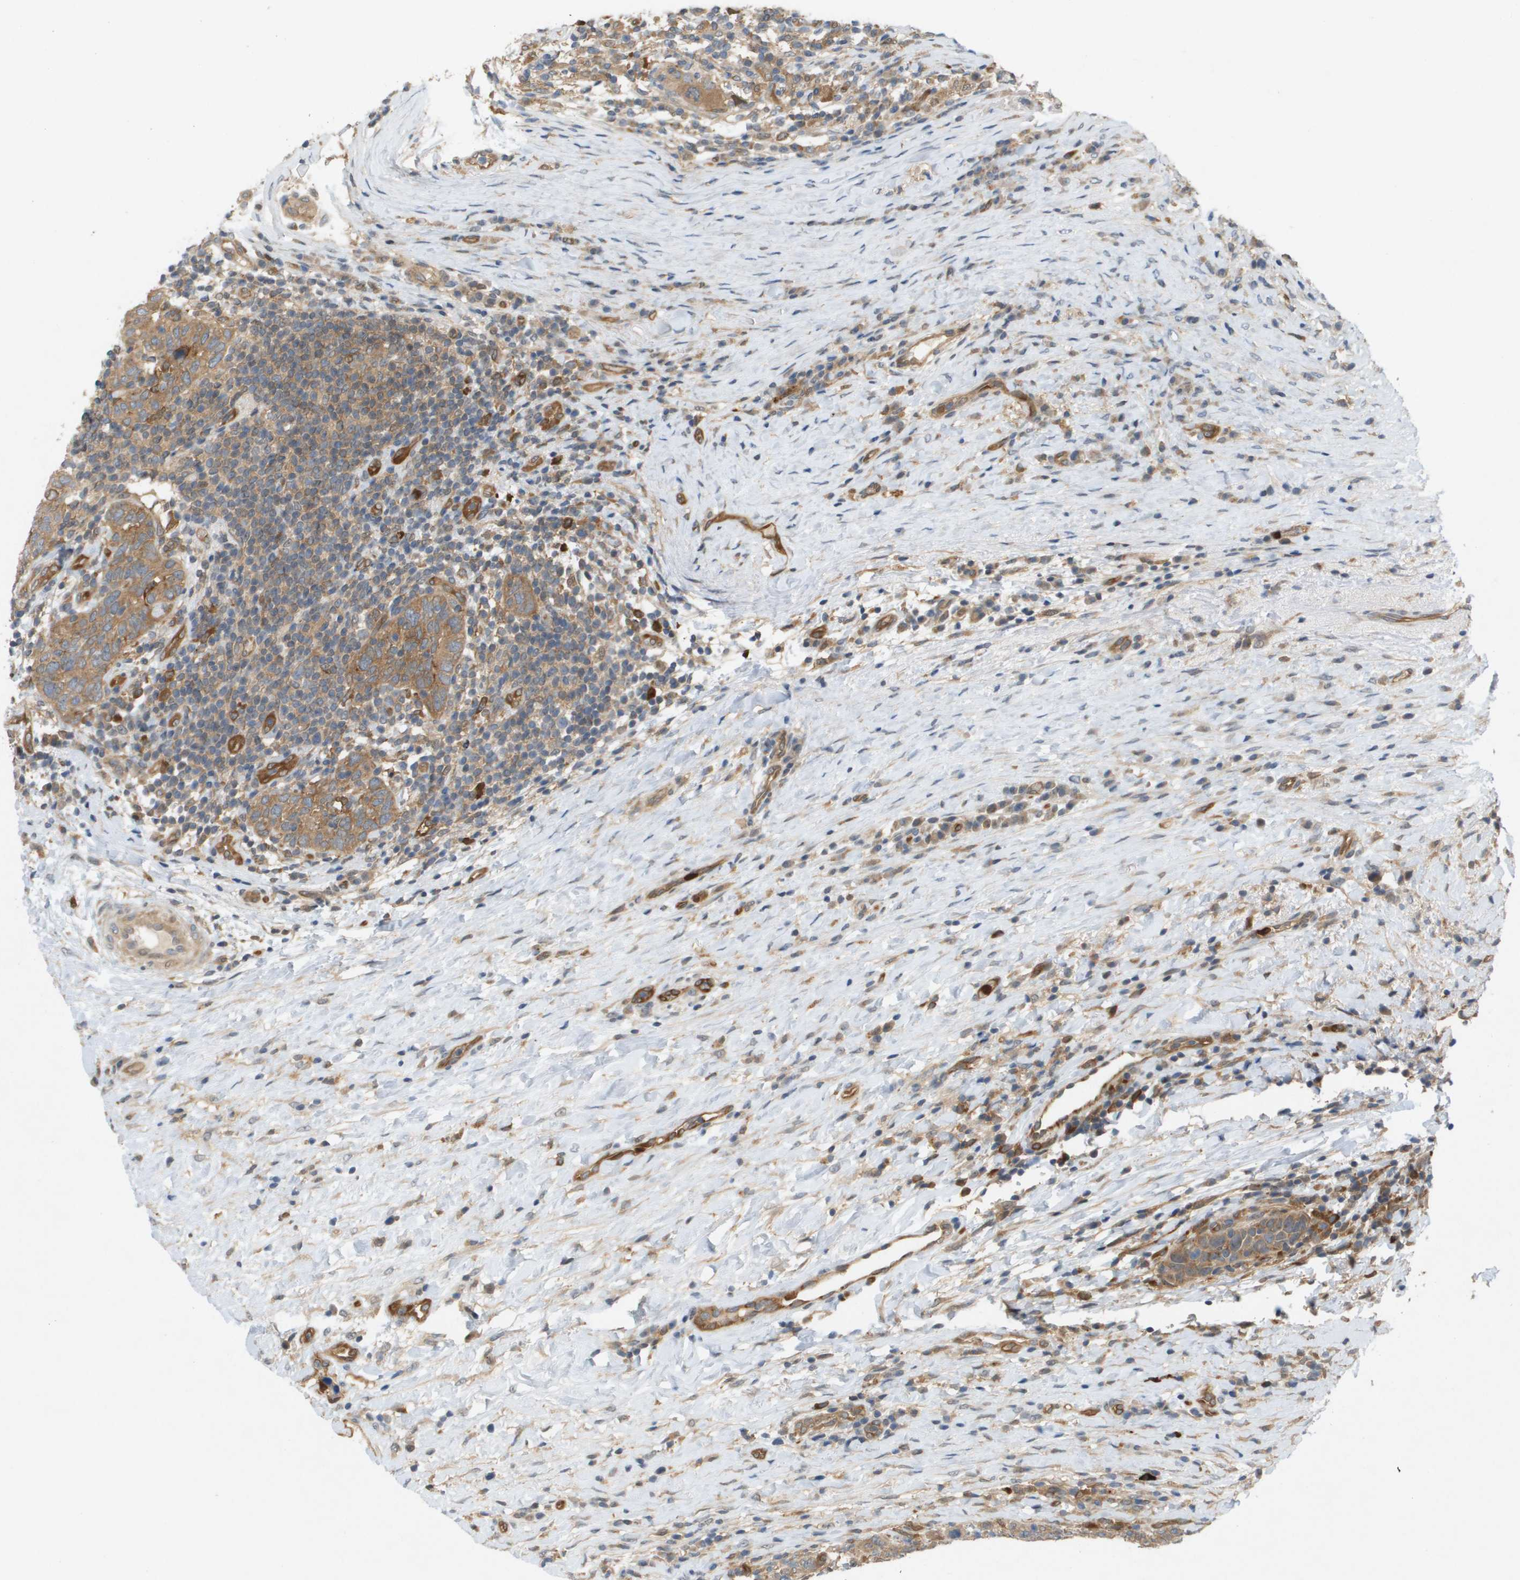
{"staining": {"intensity": "moderate", "quantity": ">75%", "location": "cytoplasmic/membranous"}, "tissue": "breast cancer", "cell_type": "Tumor cells", "image_type": "cancer", "snomed": [{"axis": "morphology", "description": "Duct carcinoma"}, {"axis": "topography", "description": "Breast"}], "caption": "Approximately >75% of tumor cells in invasive ductal carcinoma (breast) demonstrate moderate cytoplasmic/membranous protein expression as visualized by brown immunohistochemical staining.", "gene": "PALD1", "patient": {"sex": "female", "age": 37}}